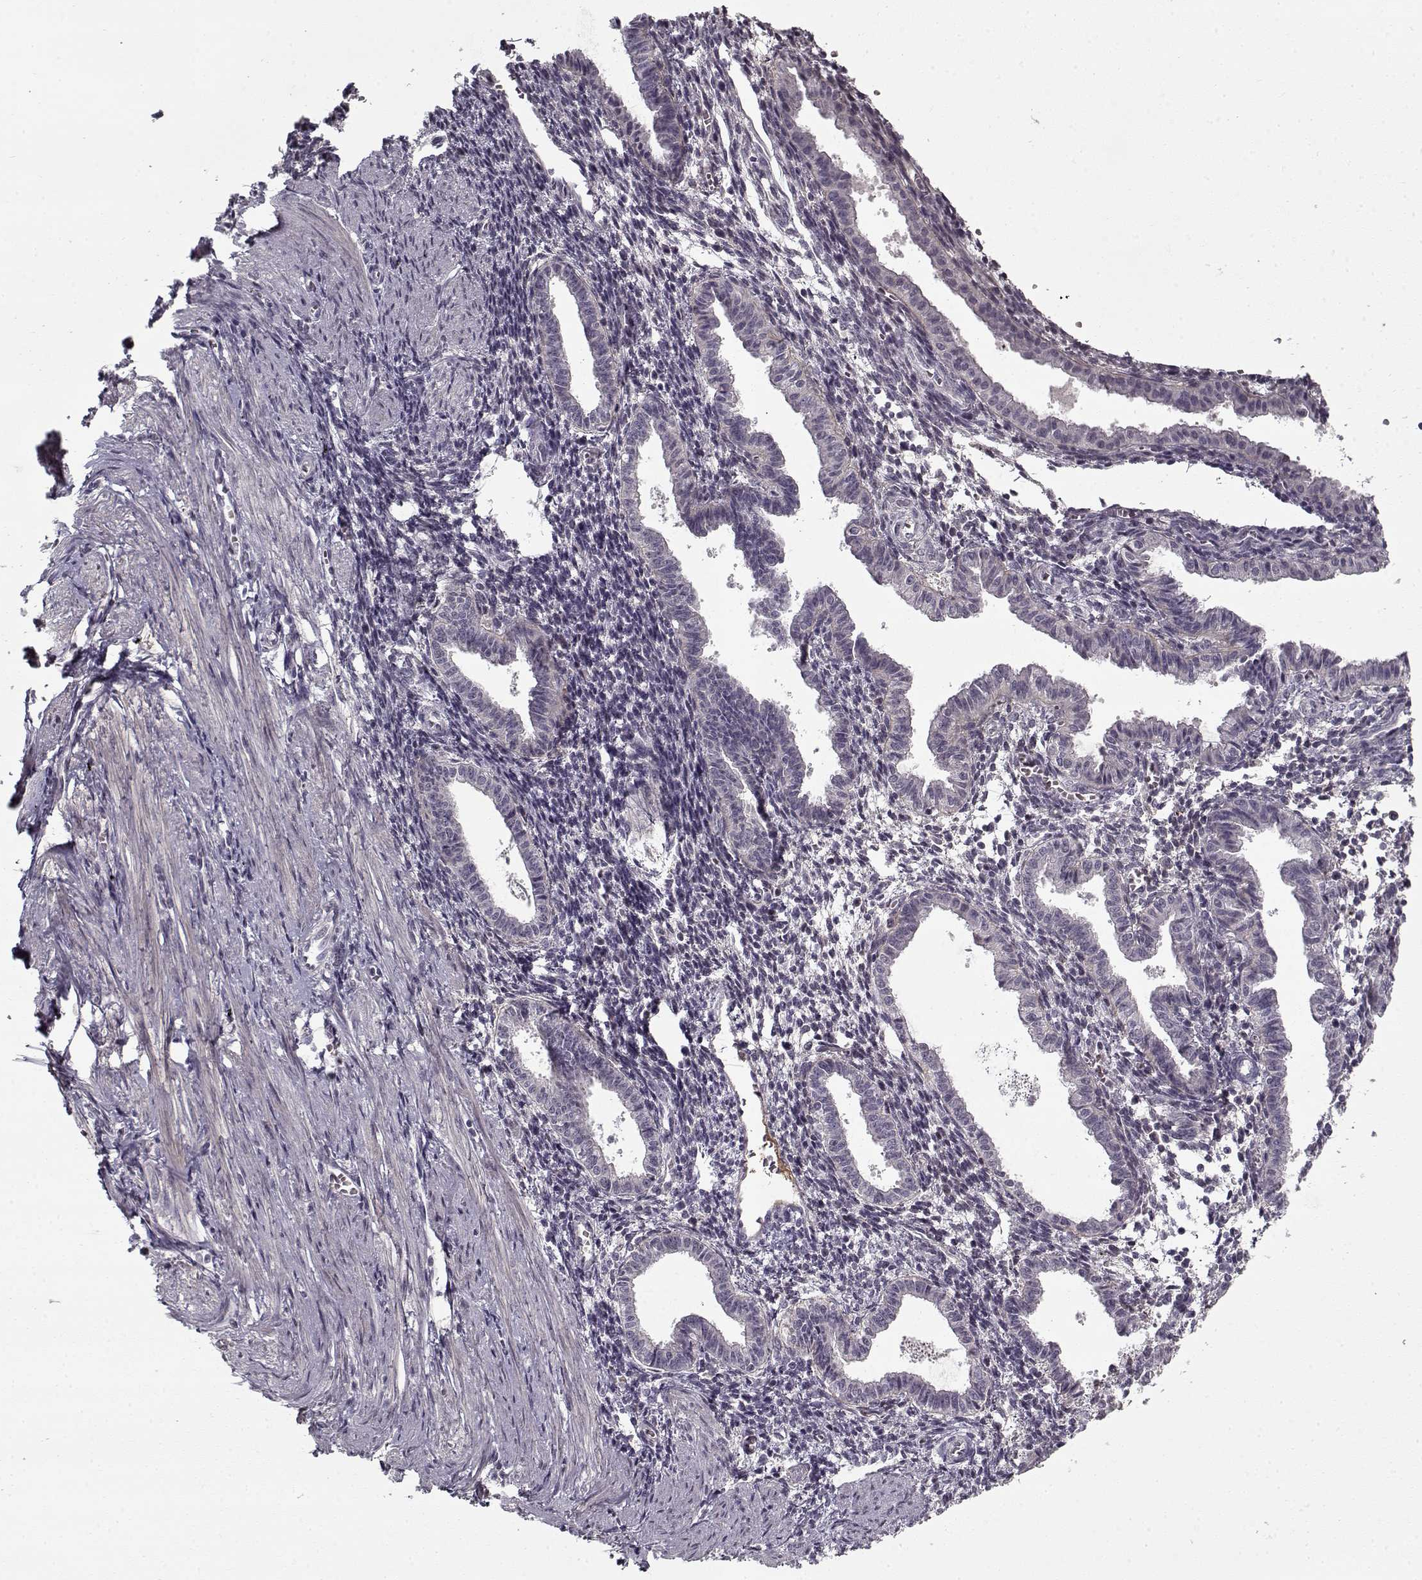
{"staining": {"intensity": "negative", "quantity": "none", "location": "none"}, "tissue": "endometrium", "cell_type": "Cells in endometrial stroma", "image_type": "normal", "snomed": [{"axis": "morphology", "description": "Normal tissue, NOS"}, {"axis": "topography", "description": "Endometrium"}], "caption": "DAB (3,3'-diaminobenzidine) immunohistochemical staining of normal endometrium reveals no significant positivity in cells in endometrial stroma. (DAB (3,3'-diaminobenzidine) immunohistochemistry (IHC), high magnification).", "gene": "LAMA2", "patient": {"sex": "female", "age": 37}}